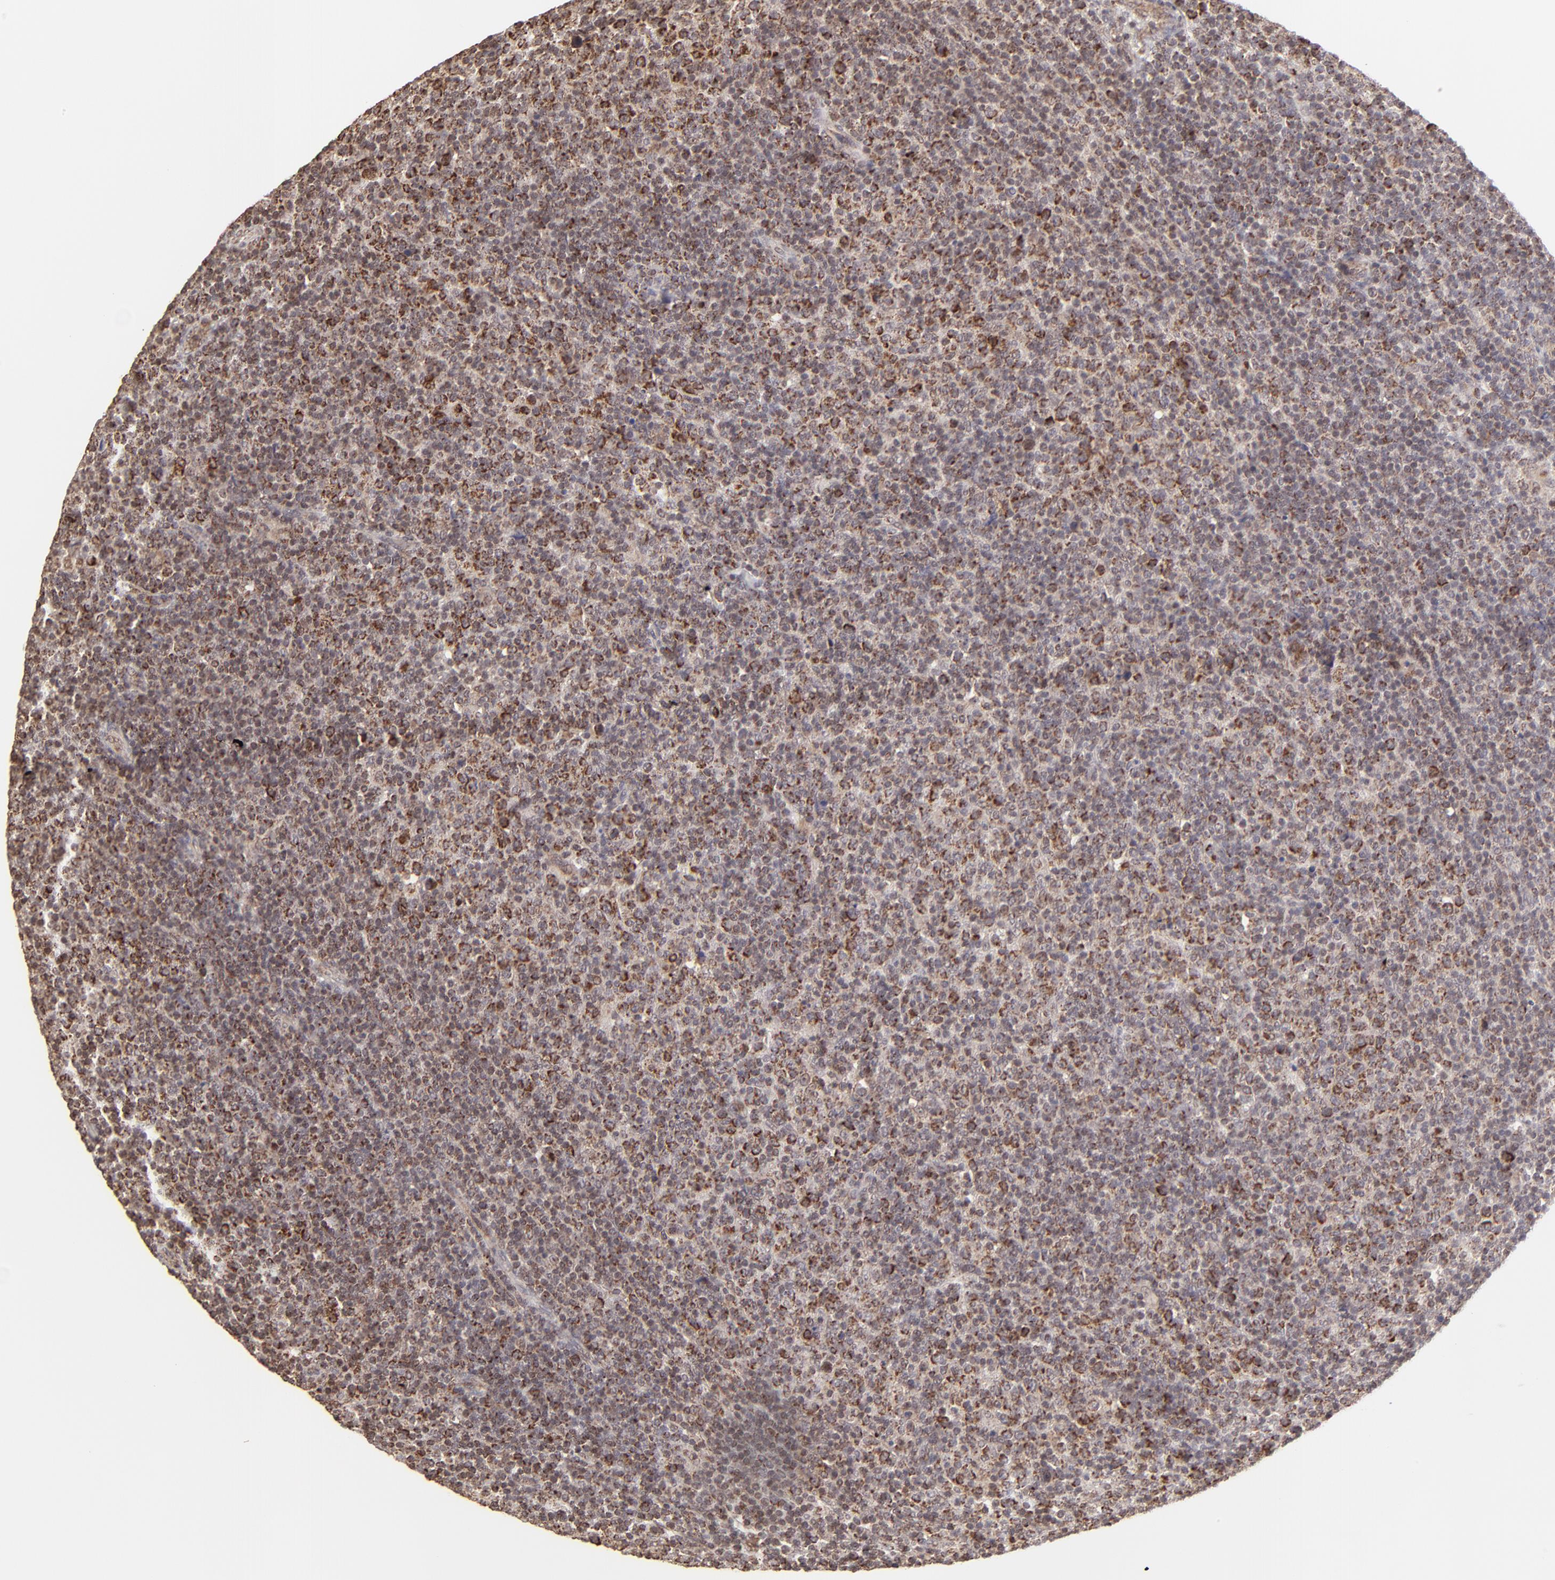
{"staining": {"intensity": "moderate", "quantity": "25%-75%", "location": "cytoplasmic/membranous"}, "tissue": "lymphoma", "cell_type": "Tumor cells", "image_type": "cancer", "snomed": [{"axis": "morphology", "description": "Malignant lymphoma, non-Hodgkin's type, Low grade"}, {"axis": "topography", "description": "Lymph node"}], "caption": "Low-grade malignant lymphoma, non-Hodgkin's type stained with DAB (3,3'-diaminobenzidine) IHC demonstrates medium levels of moderate cytoplasmic/membranous staining in about 25%-75% of tumor cells.", "gene": "SLC15A1", "patient": {"sex": "male", "age": 70}}